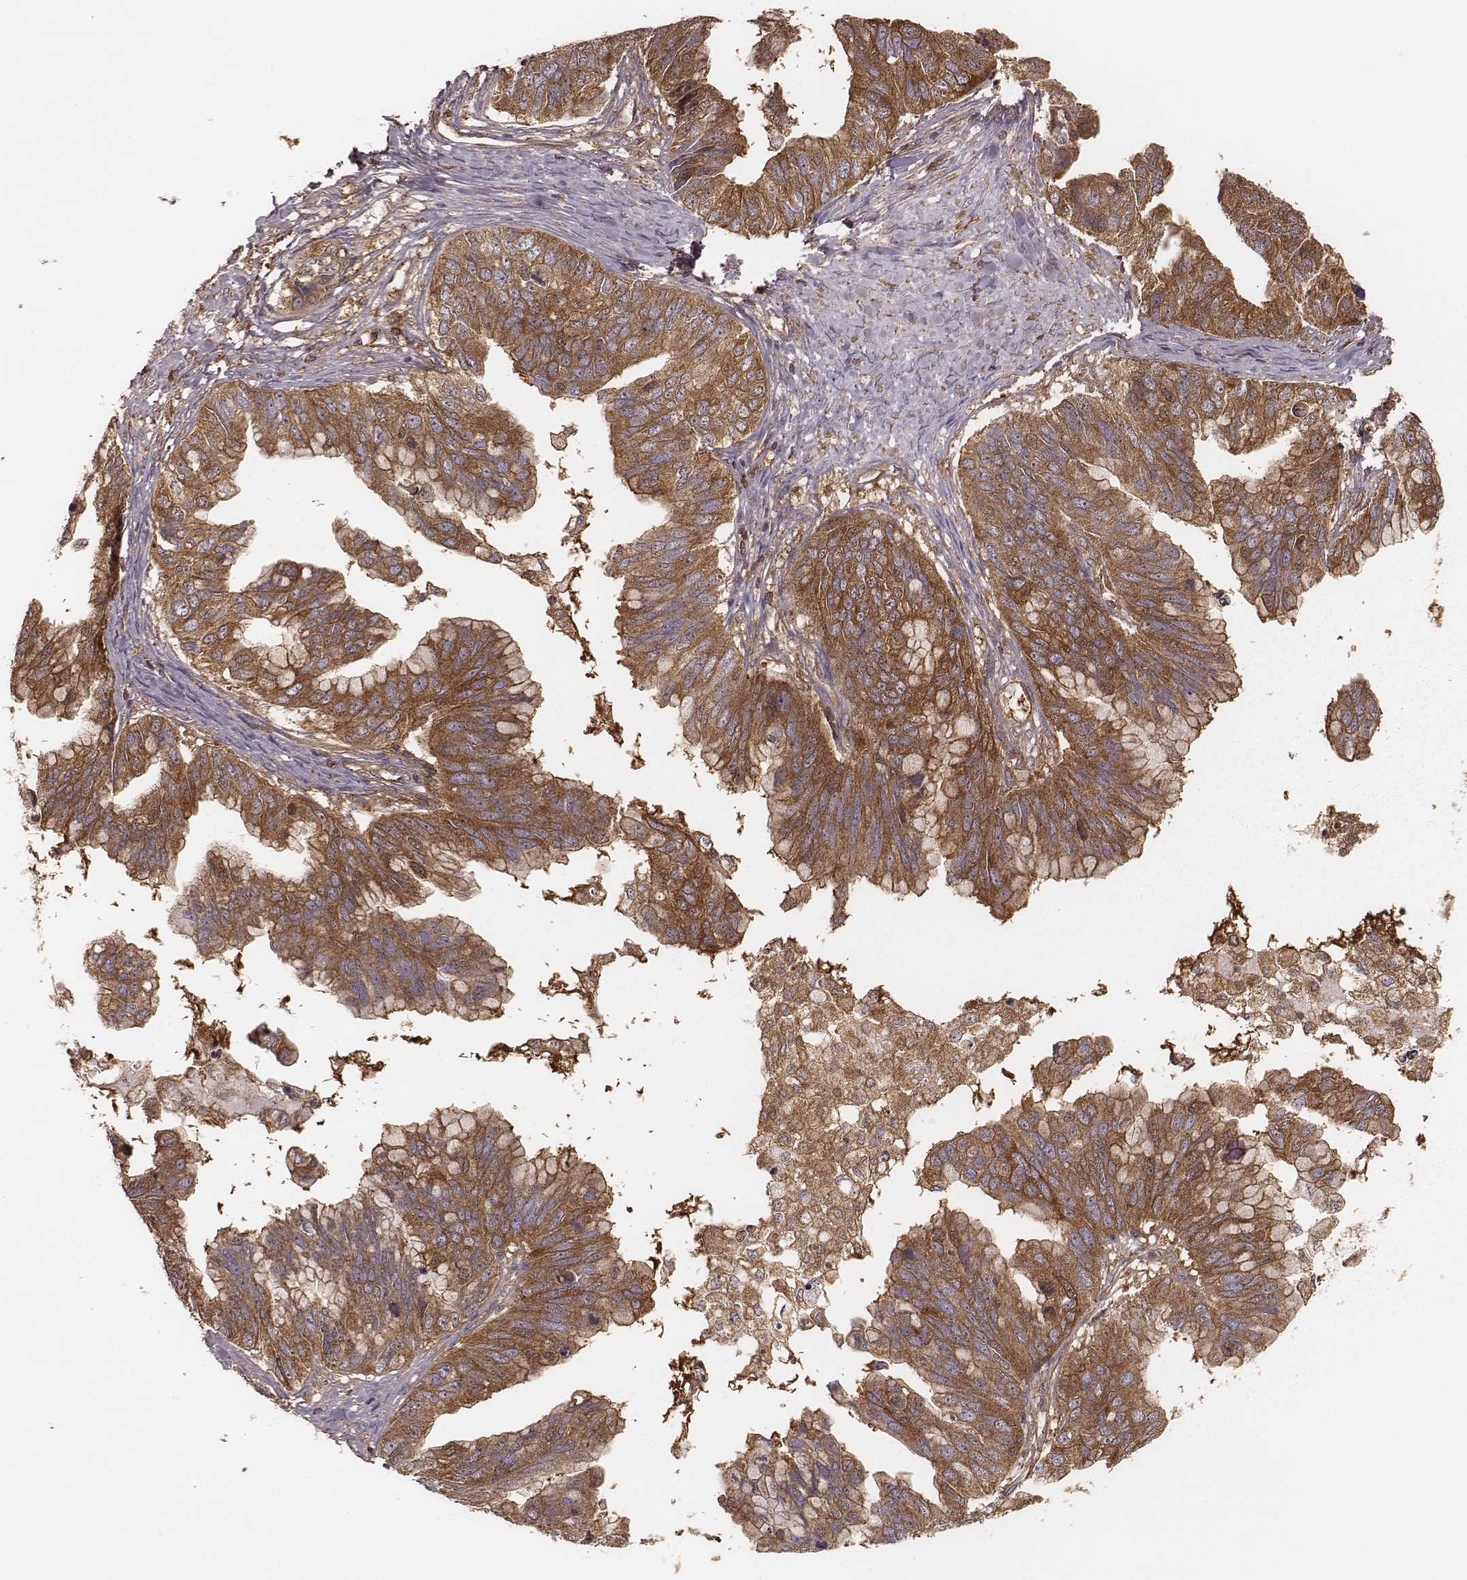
{"staining": {"intensity": "moderate", "quantity": ">75%", "location": "cytoplasmic/membranous"}, "tissue": "ovarian cancer", "cell_type": "Tumor cells", "image_type": "cancer", "snomed": [{"axis": "morphology", "description": "Cystadenocarcinoma, mucinous, NOS"}, {"axis": "topography", "description": "Ovary"}], "caption": "Immunohistochemical staining of human ovarian cancer demonstrates medium levels of moderate cytoplasmic/membranous protein positivity in approximately >75% of tumor cells.", "gene": "CARS1", "patient": {"sex": "female", "age": 76}}